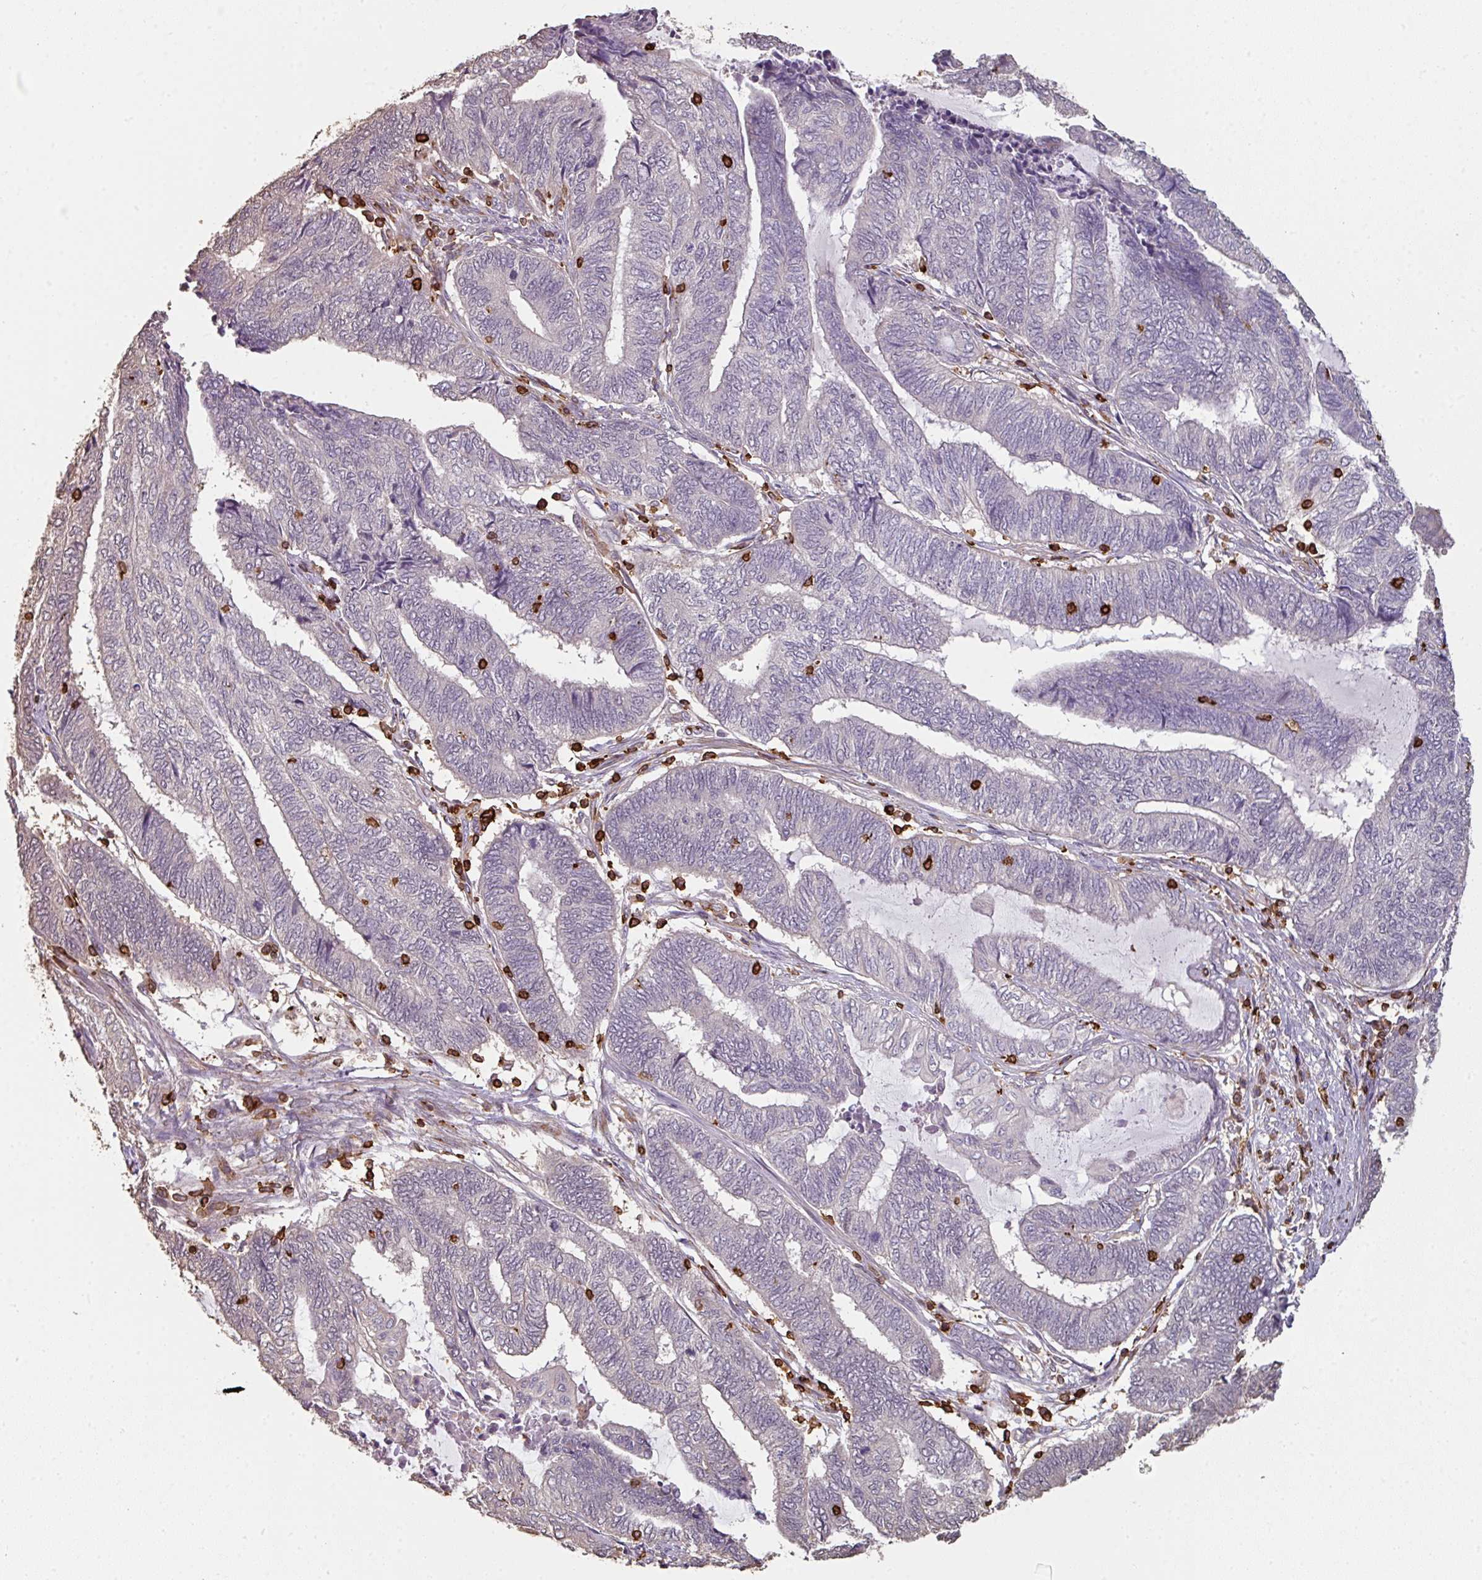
{"staining": {"intensity": "negative", "quantity": "none", "location": "none"}, "tissue": "endometrial cancer", "cell_type": "Tumor cells", "image_type": "cancer", "snomed": [{"axis": "morphology", "description": "Adenocarcinoma, NOS"}, {"axis": "topography", "description": "Uterus"}, {"axis": "topography", "description": "Endometrium"}], "caption": "Adenocarcinoma (endometrial) stained for a protein using immunohistochemistry exhibits no expression tumor cells.", "gene": "OLFML2B", "patient": {"sex": "female", "age": 70}}